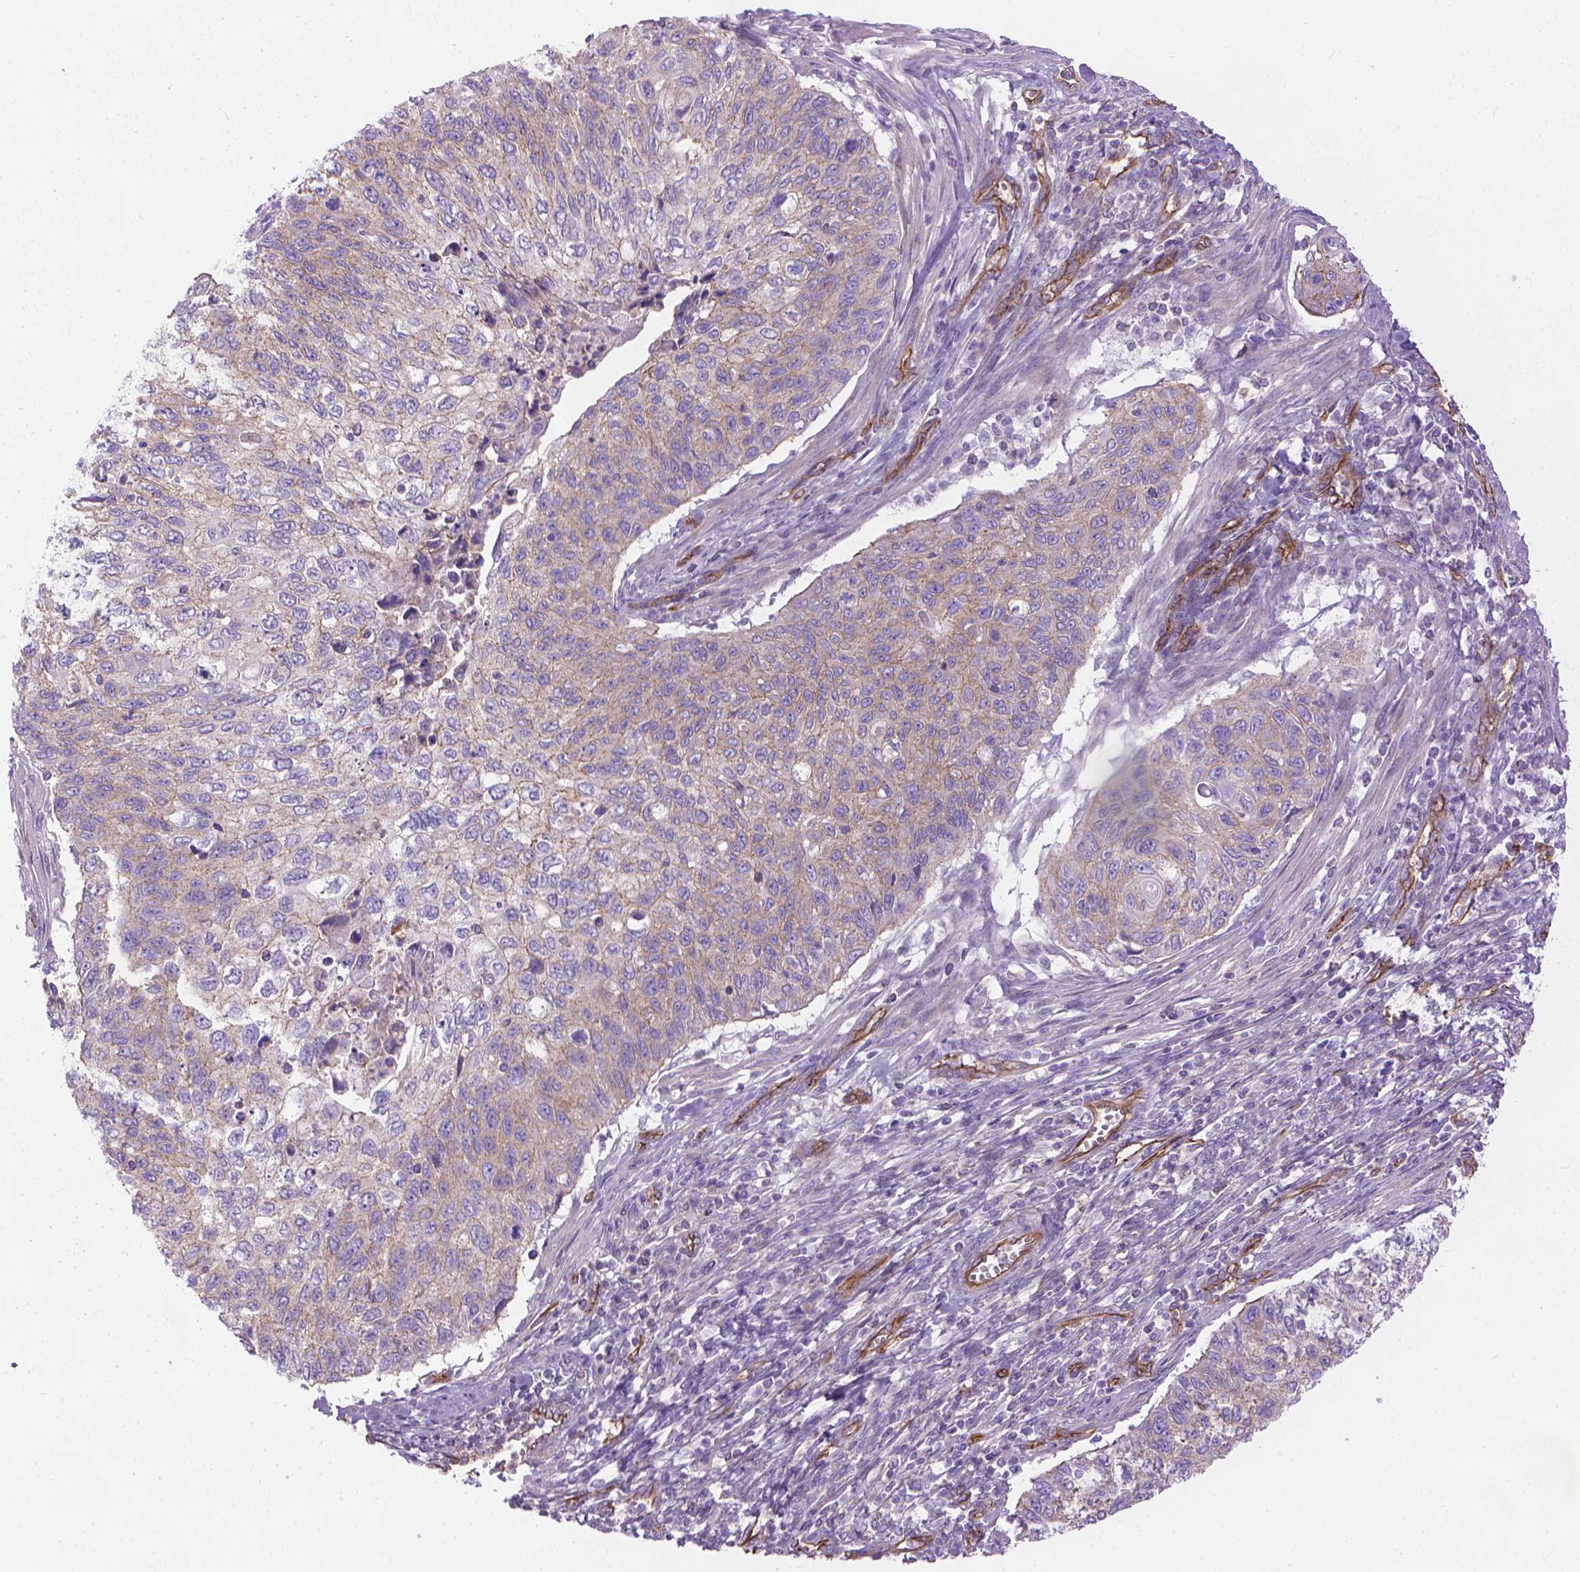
{"staining": {"intensity": "weak", "quantity": "<25%", "location": "cytoplasmic/membranous"}, "tissue": "cervical cancer", "cell_type": "Tumor cells", "image_type": "cancer", "snomed": [{"axis": "morphology", "description": "Squamous cell carcinoma, NOS"}, {"axis": "topography", "description": "Cervix"}], "caption": "This is a image of immunohistochemistry (IHC) staining of squamous cell carcinoma (cervical), which shows no staining in tumor cells.", "gene": "TENT5A", "patient": {"sex": "female", "age": 70}}